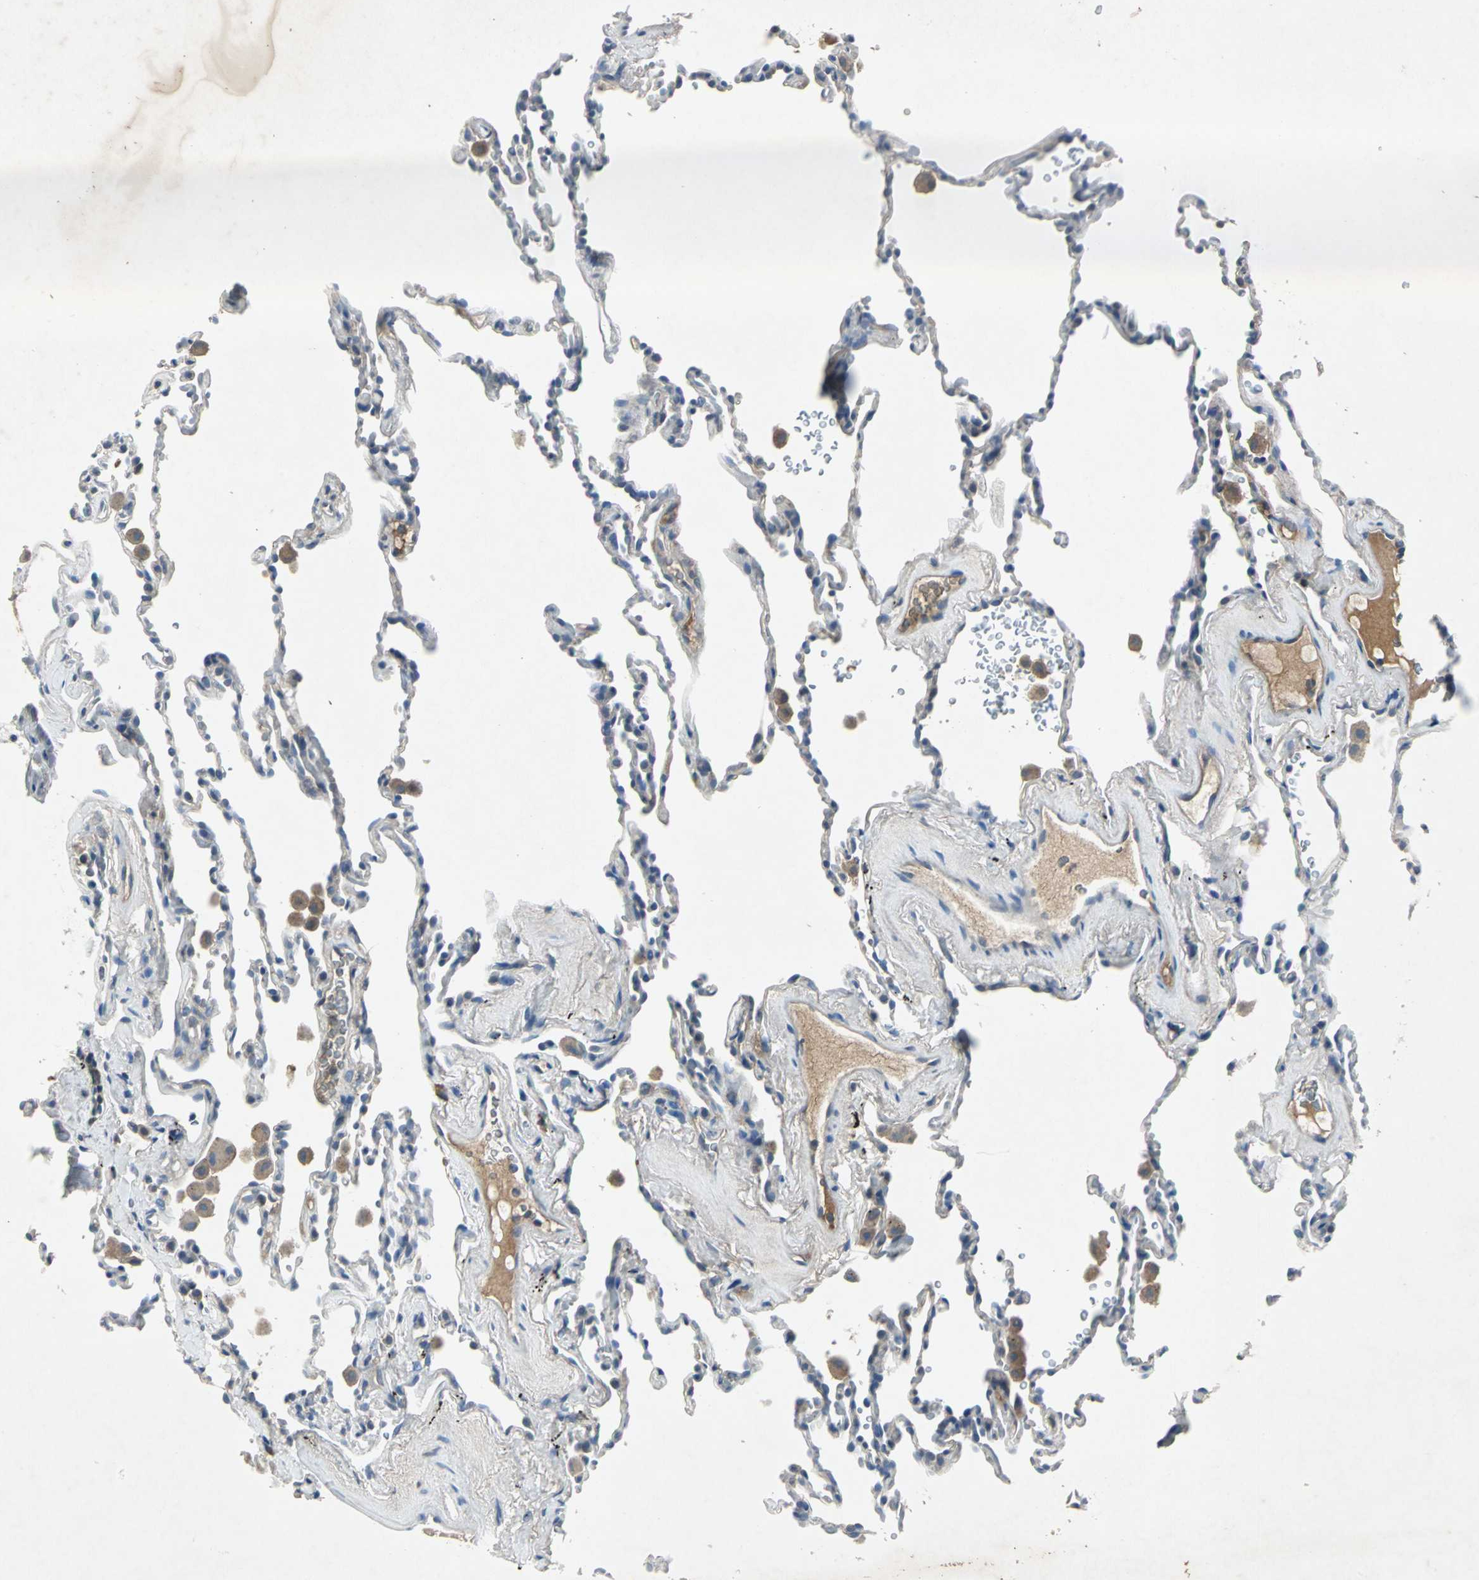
{"staining": {"intensity": "weak", "quantity": "<25%", "location": "cytoplasmic/membranous"}, "tissue": "lung", "cell_type": "Alveolar cells", "image_type": "normal", "snomed": [{"axis": "morphology", "description": "Normal tissue, NOS"}, {"axis": "morphology", "description": "Soft tissue tumor metastatic"}, {"axis": "topography", "description": "Lung"}], "caption": "There is no significant staining in alveolar cells of lung. The staining was performed using DAB (3,3'-diaminobenzidine) to visualize the protein expression in brown, while the nuclei were stained in blue with hematoxylin (Magnification: 20x).", "gene": "SLC2A13", "patient": {"sex": "male", "age": 59}}